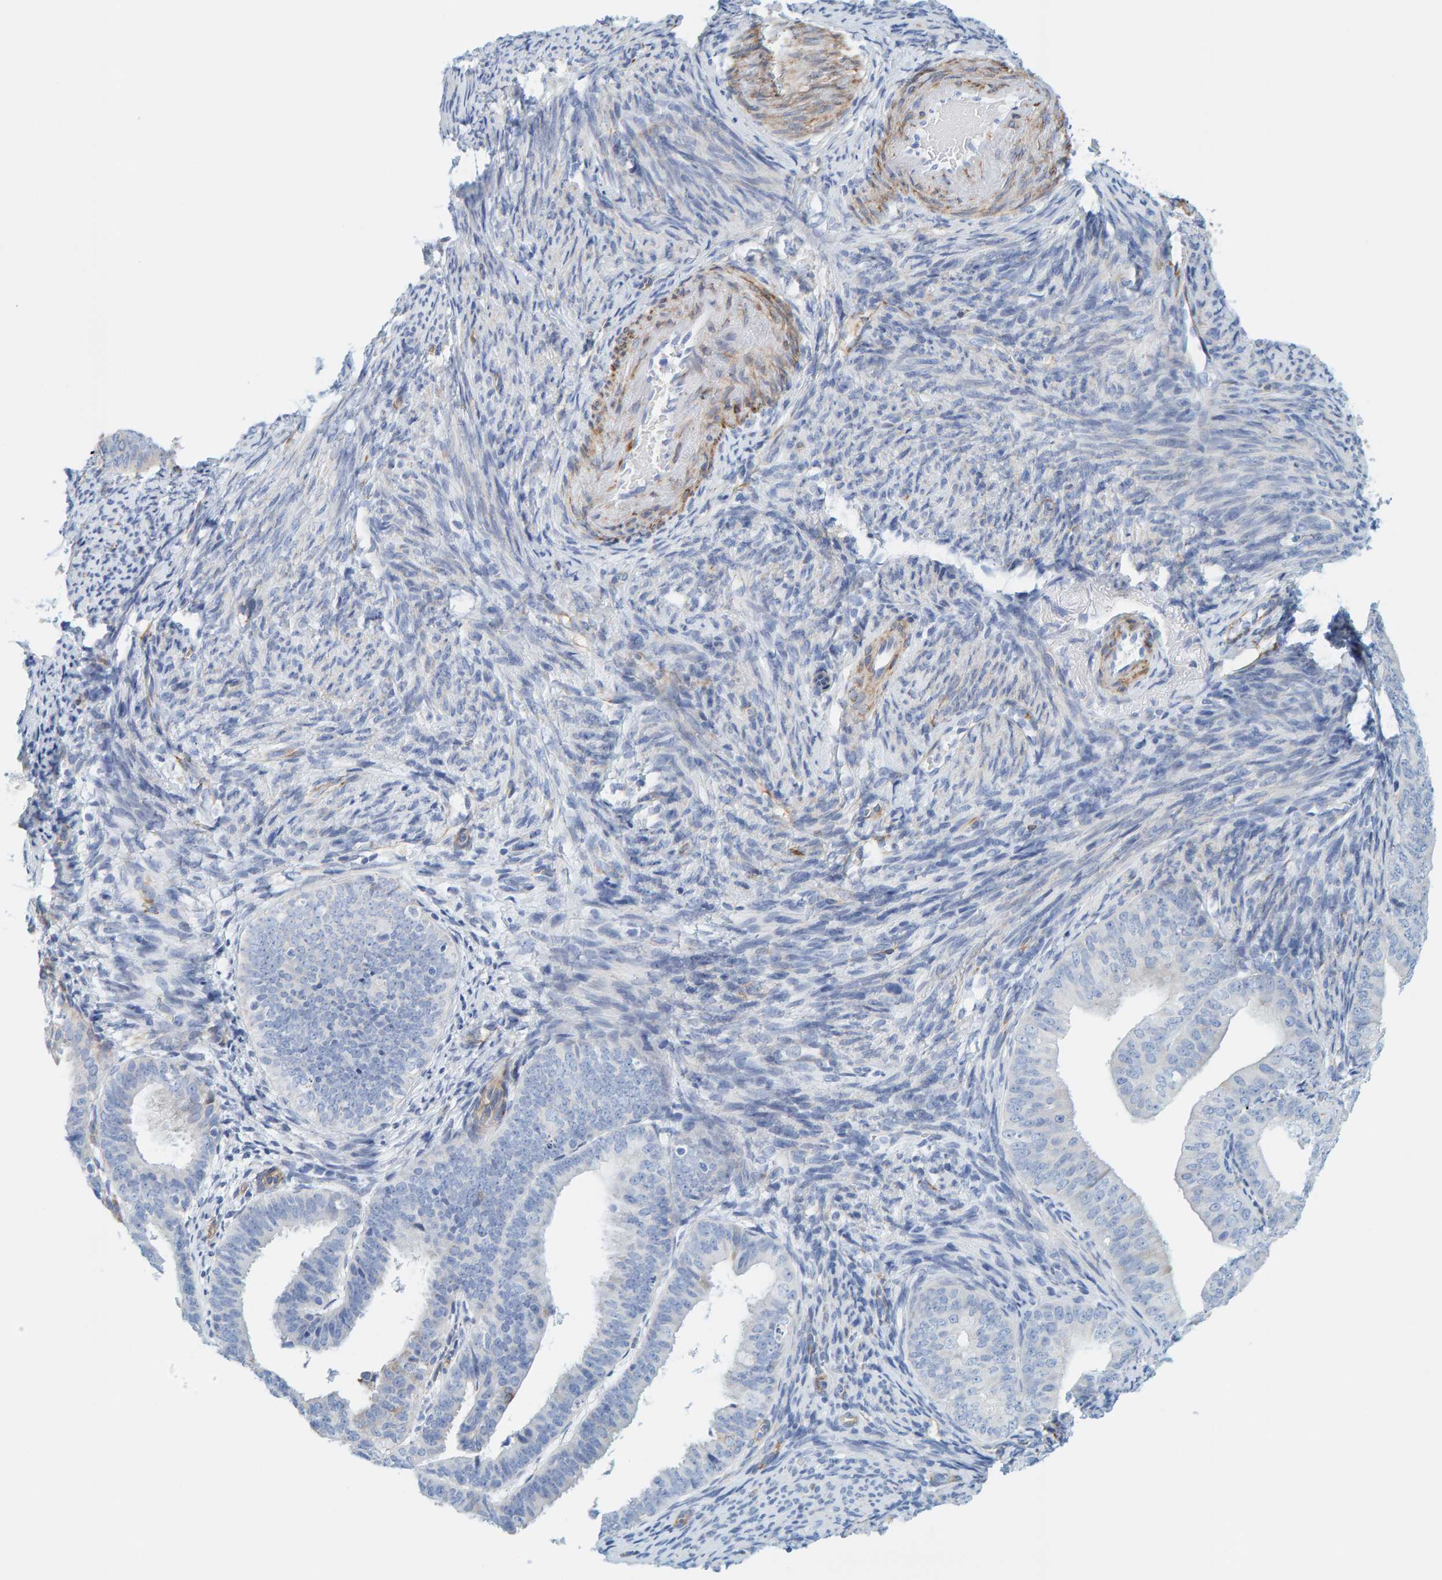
{"staining": {"intensity": "negative", "quantity": "none", "location": "none"}, "tissue": "endometrial cancer", "cell_type": "Tumor cells", "image_type": "cancer", "snomed": [{"axis": "morphology", "description": "Adenocarcinoma, NOS"}, {"axis": "topography", "description": "Endometrium"}], "caption": "Immunohistochemical staining of human endometrial cancer (adenocarcinoma) reveals no significant staining in tumor cells.", "gene": "MAP1B", "patient": {"sex": "female", "age": 63}}